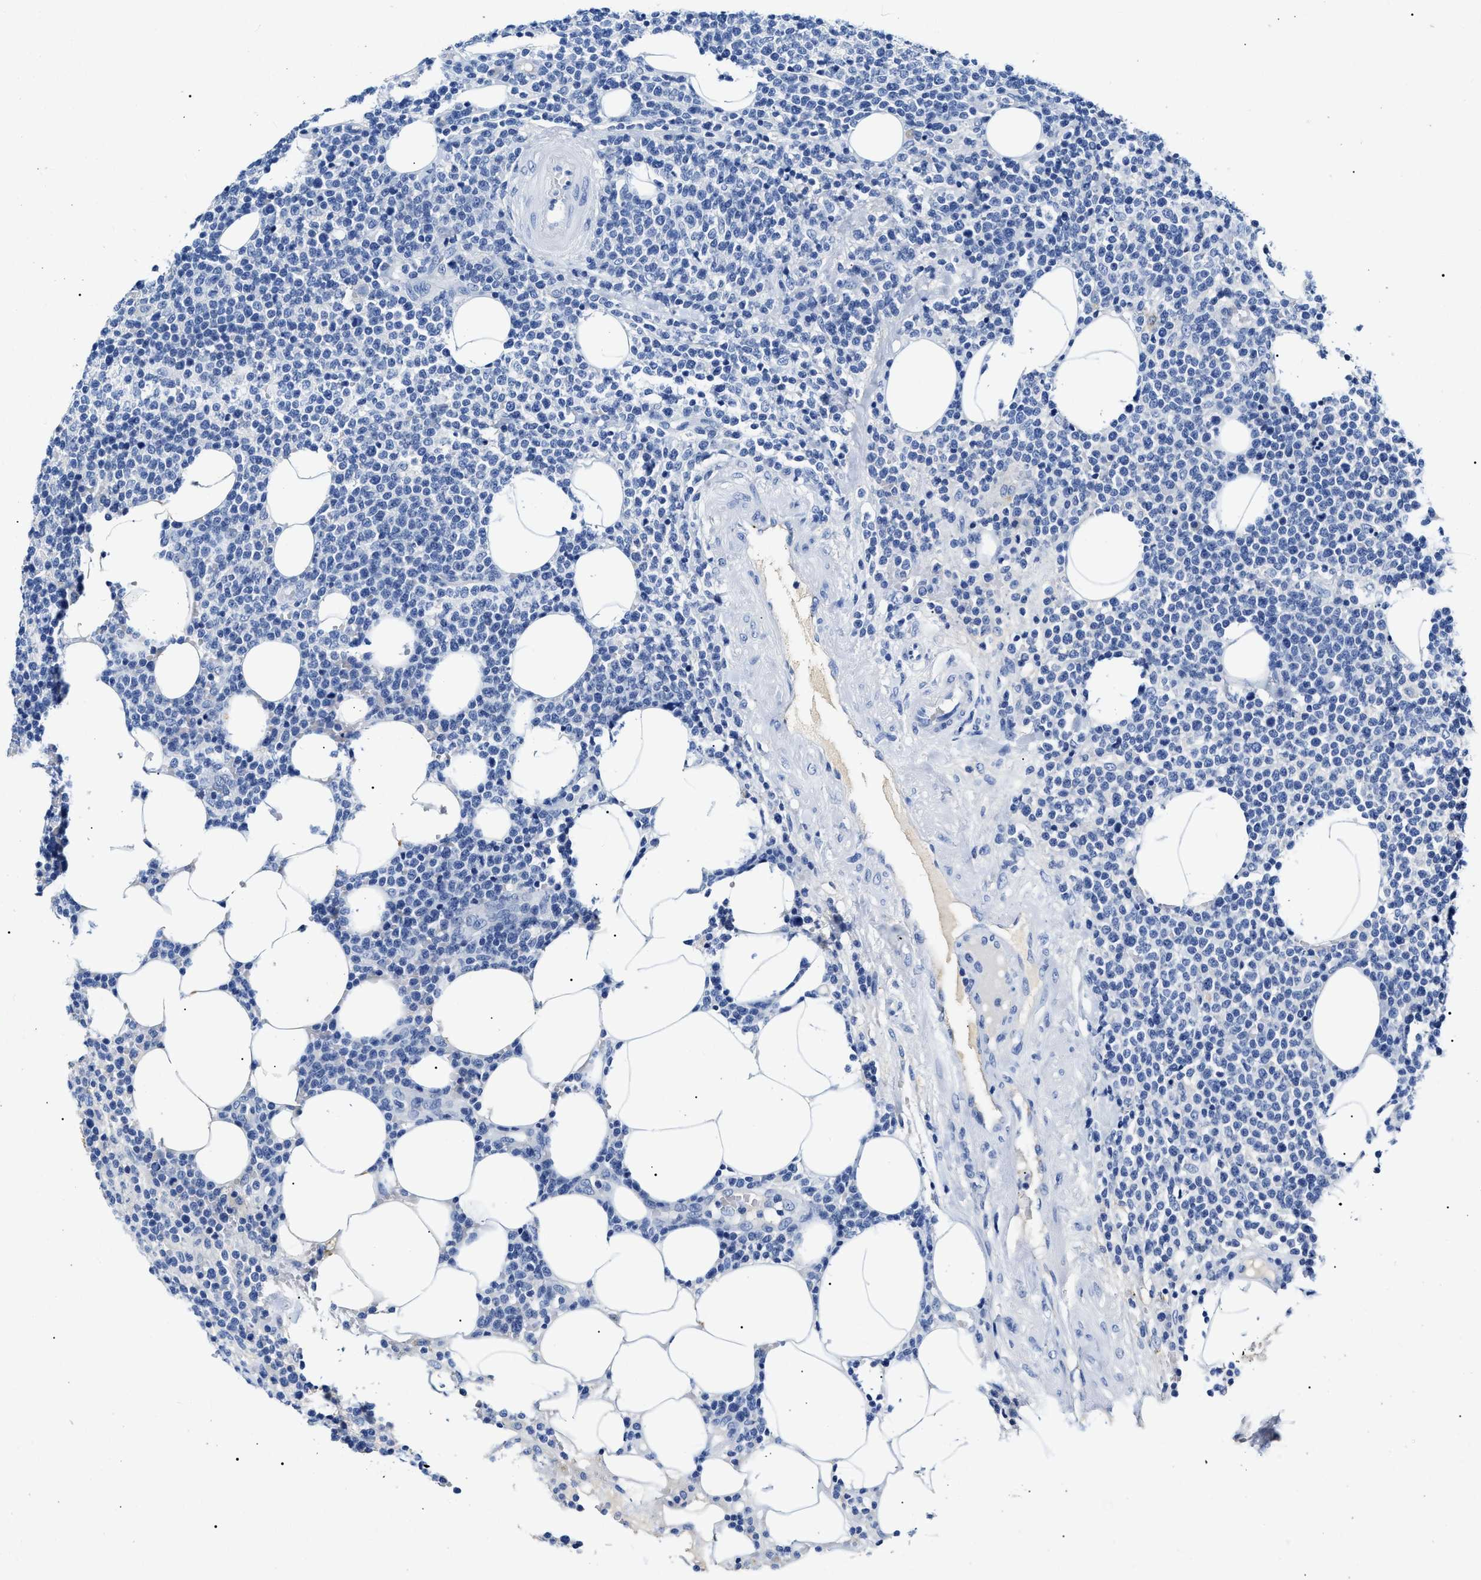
{"staining": {"intensity": "negative", "quantity": "none", "location": "none"}, "tissue": "lymphoma", "cell_type": "Tumor cells", "image_type": "cancer", "snomed": [{"axis": "morphology", "description": "Malignant lymphoma, non-Hodgkin's type, High grade"}, {"axis": "topography", "description": "Lymph node"}], "caption": "DAB (3,3'-diaminobenzidine) immunohistochemical staining of human lymphoma shows no significant staining in tumor cells. (DAB (3,3'-diaminobenzidine) immunohistochemistry (IHC) visualized using brightfield microscopy, high magnification).", "gene": "LRRC8E", "patient": {"sex": "male", "age": 61}}